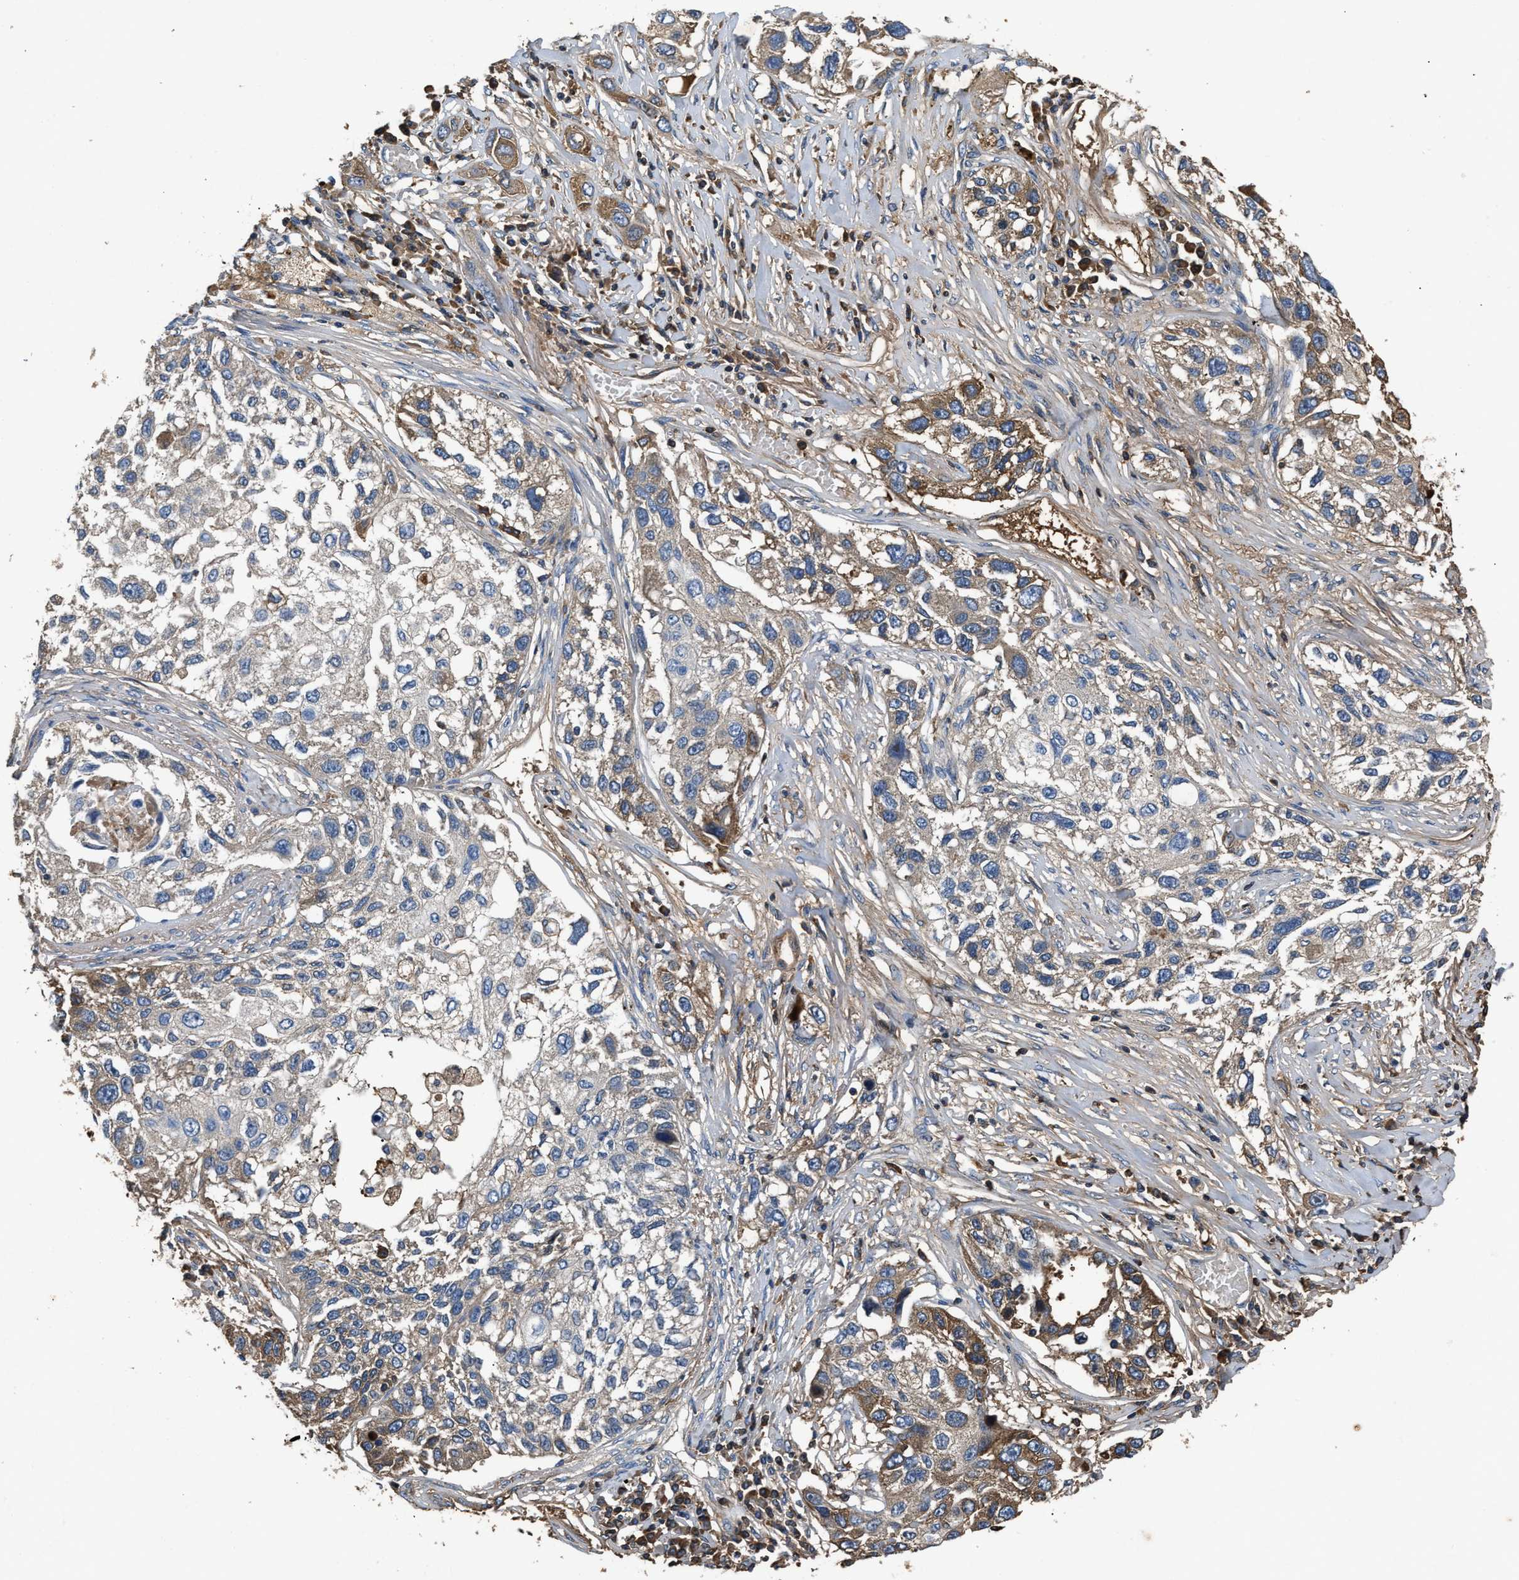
{"staining": {"intensity": "moderate", "quantity": "<25%", "location": "cytoplasmic/membranous"}, "tissue": "lung cancer", "cell_type": "Tumor cells", "image_type": "cancer", "snomed": [{"axis": "morphology", "description": "Squamous cell carcinoma, NOS"}, {"axis": "topography", "description": "Lung"}], "caption": "A photomicrograph of human lung cancer (squamous cell carcinoma) stained for a protein exhibits moderate cytoplasmic/membranous brown staining in tumor cells.", "gene": "C3", "patient": {"sex": "male", "age": 71}}